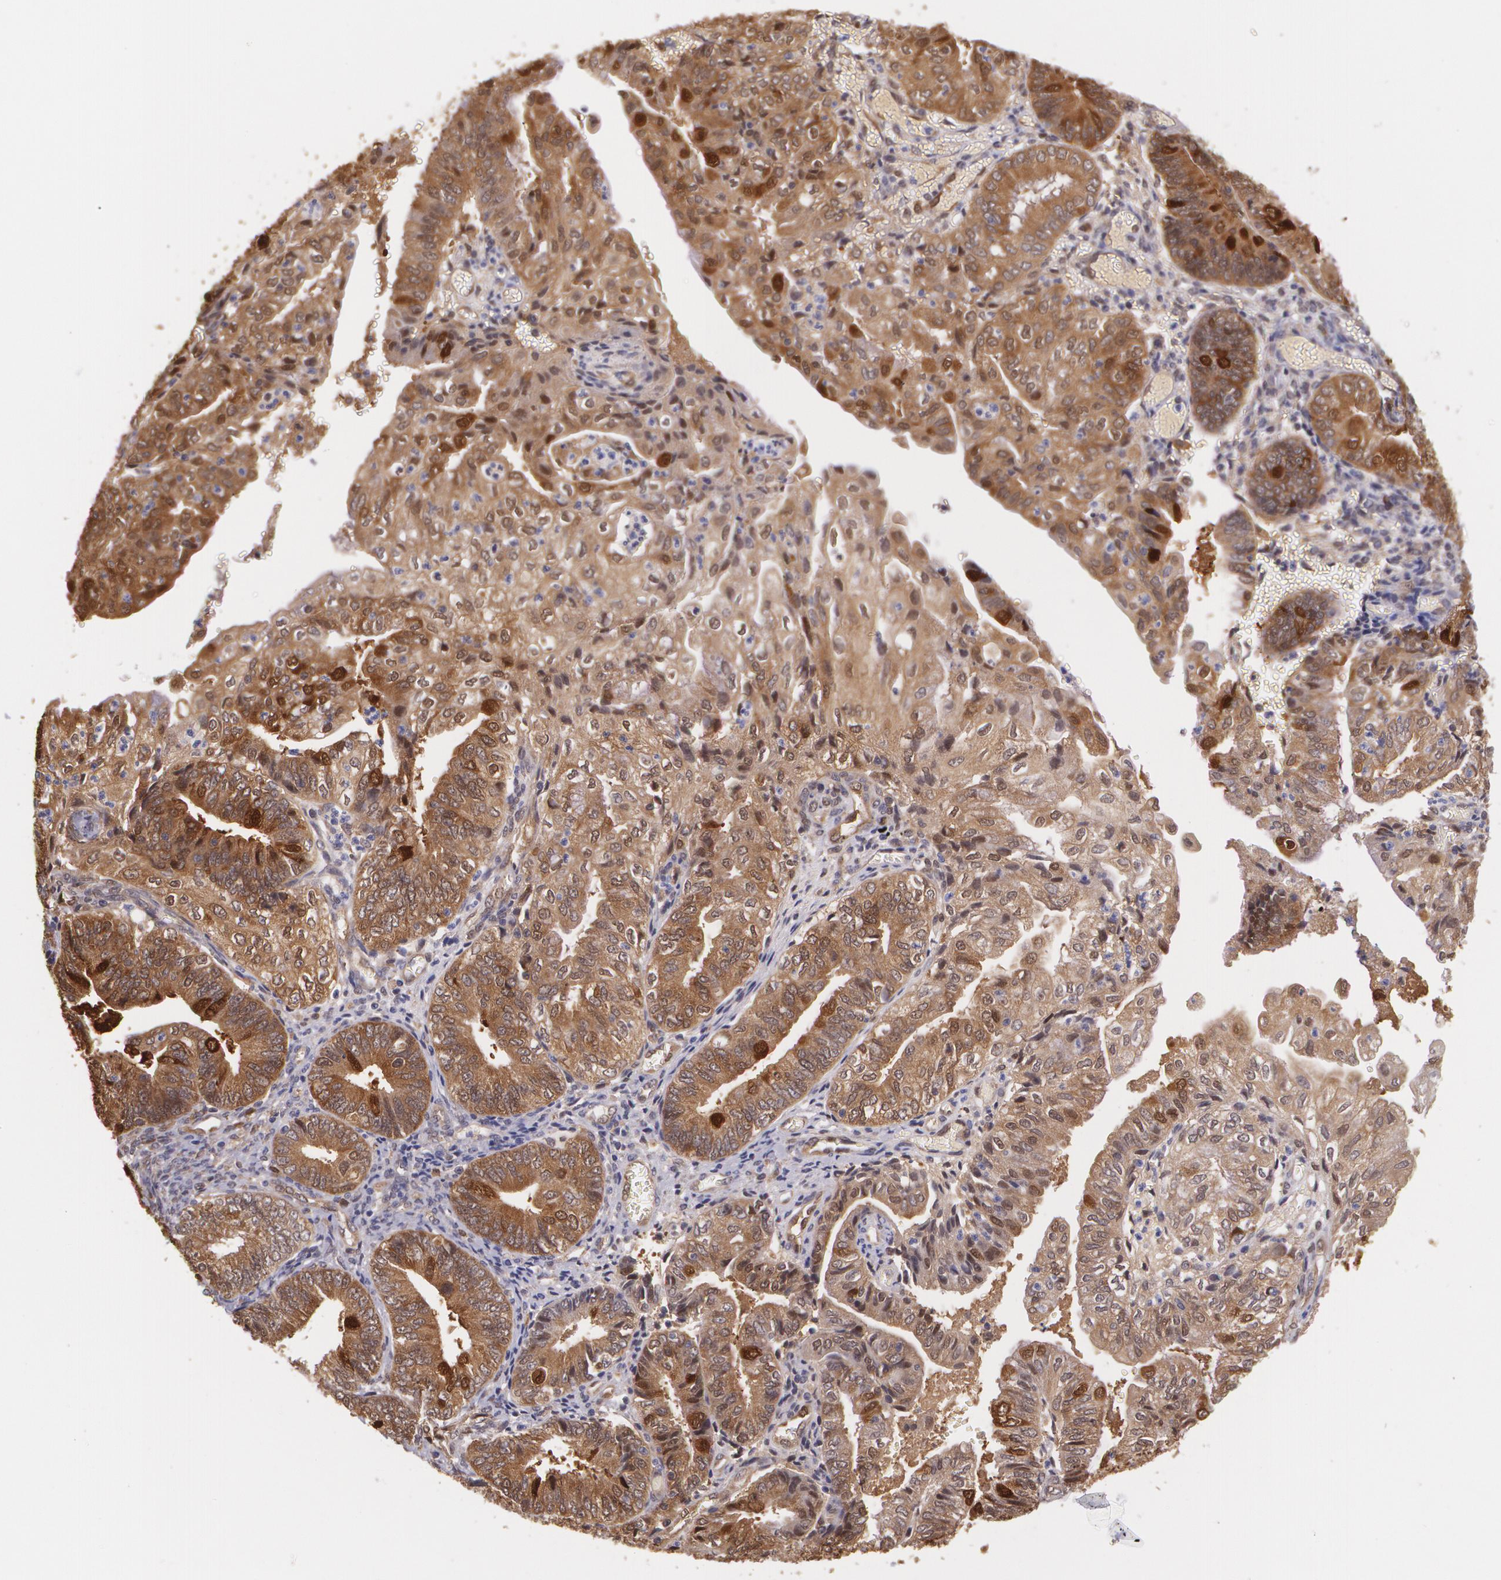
{"staining": {"intensity": "strong", "quantity": ">75%", "location": "cytoplasmic/membranous"}, "tissue": "endometrial cancer", "cell_type": "Tumor cells", "image_type": "cancer", "snomed": [{"axis": "morphology", "description": "Adenocarcinoma, NOS"}, {"axis": "topography", "description": "Endometrium"}], "caption": "This is an image of immunohistochemistry (IHC) staining of endometrial cancer (adenocarcinoma), which shows strong staining in the cytoplasmic/membranous of tumor cells.", "gene": "HSPH1", "patient": {"sex": "female", "age": 55}}